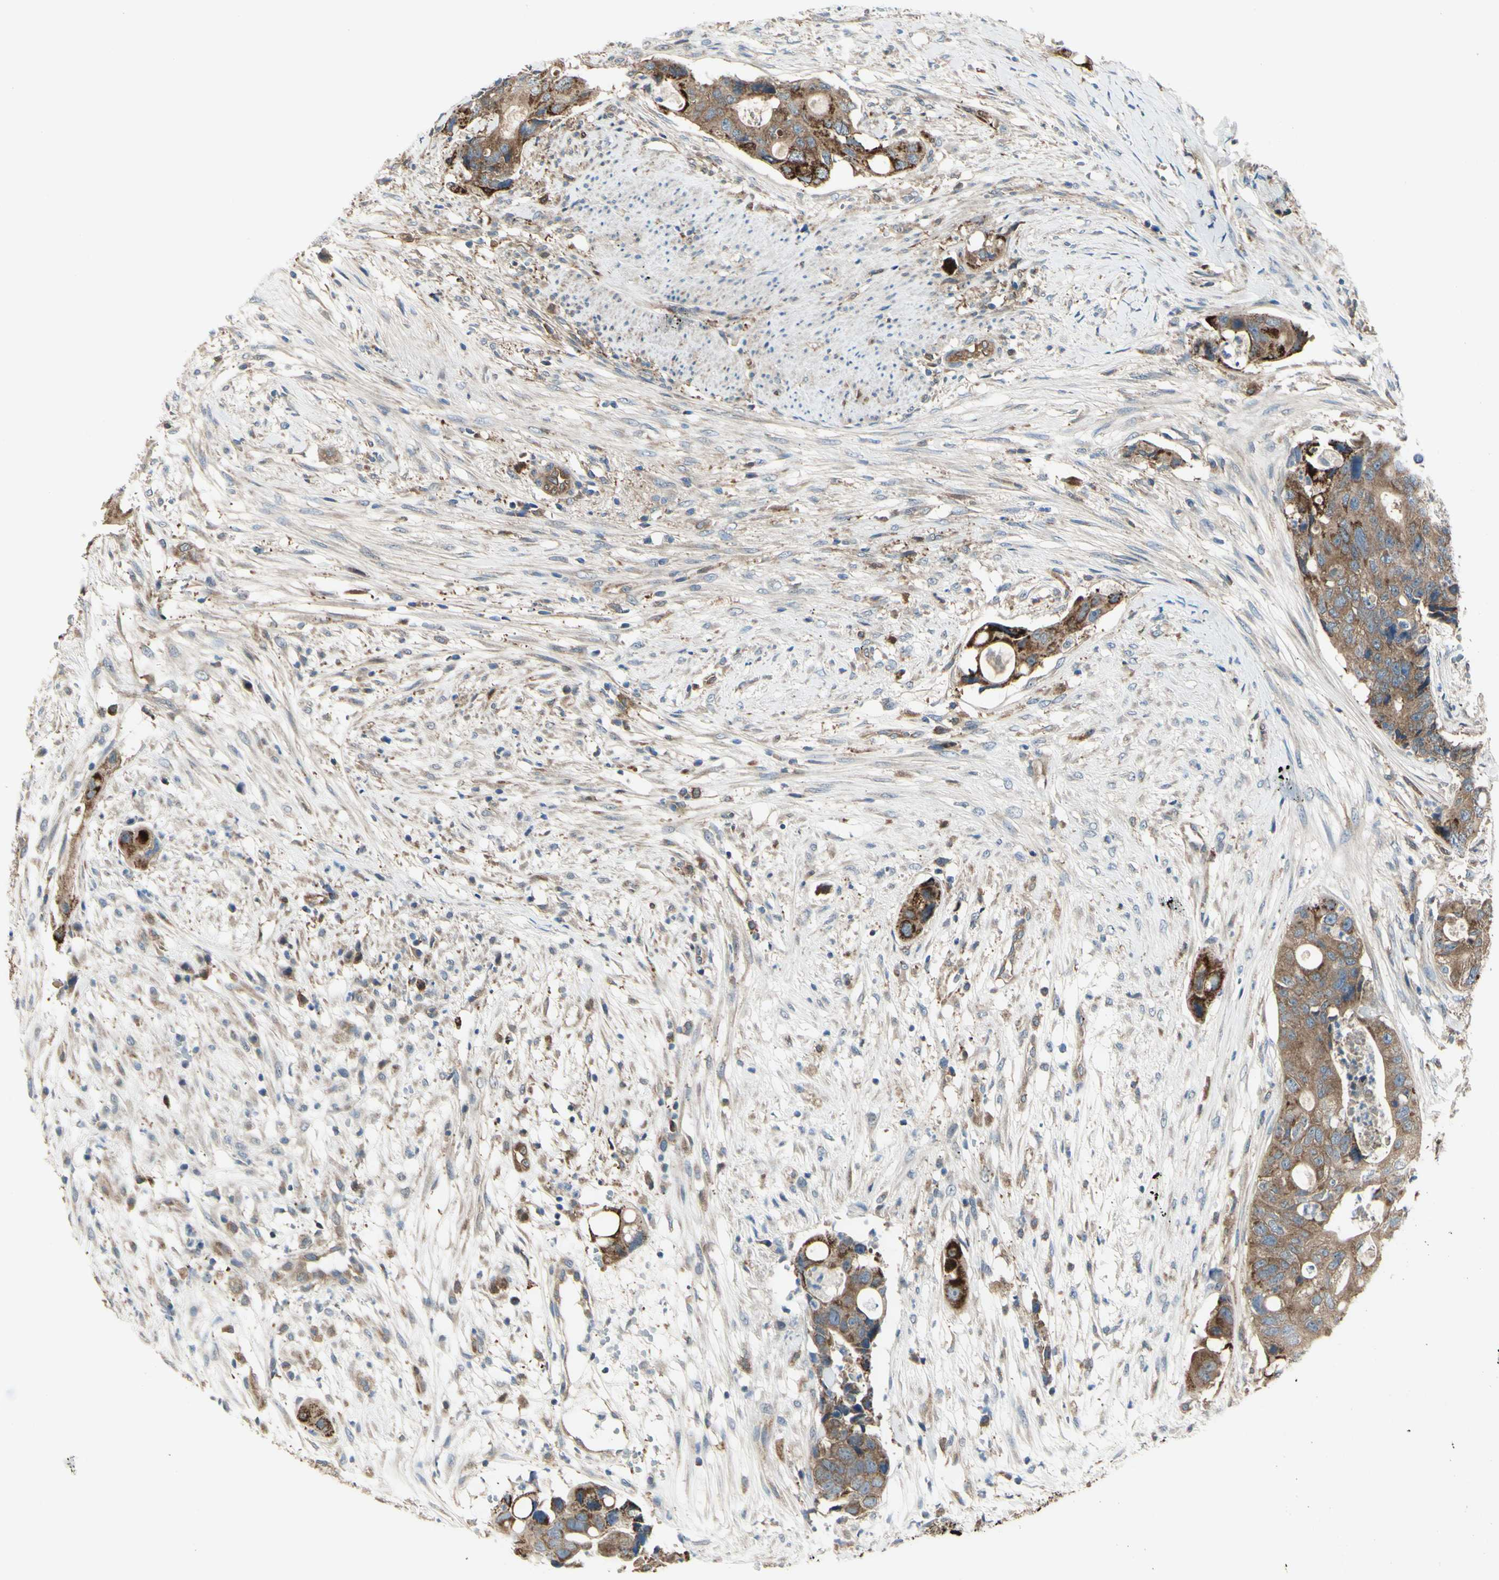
{"staining": {"intensity": "moderate", "quantity": ">75%", "location": "cytoplasmic/membranous"}, "tissue": "colorectal cancer", "cell_type": "Tumor cells", "image_type": "cancer", "snomed": [{"axis": "morphology", "description": "Adenocarcinoma, NOS"}, {"axis": "topography", "description": "Colon"}], "caption": "Colorectal cancer was stained to show a protein in brown. There is medium levels of moderate cytoplasmic/membranous expression in about >75% of tumor cells. (DAB IHC, brown staining for protein, blue staining for nuclei).", "gene": "IGSF9B", "patient": {"sex": "female", "age": 57}}